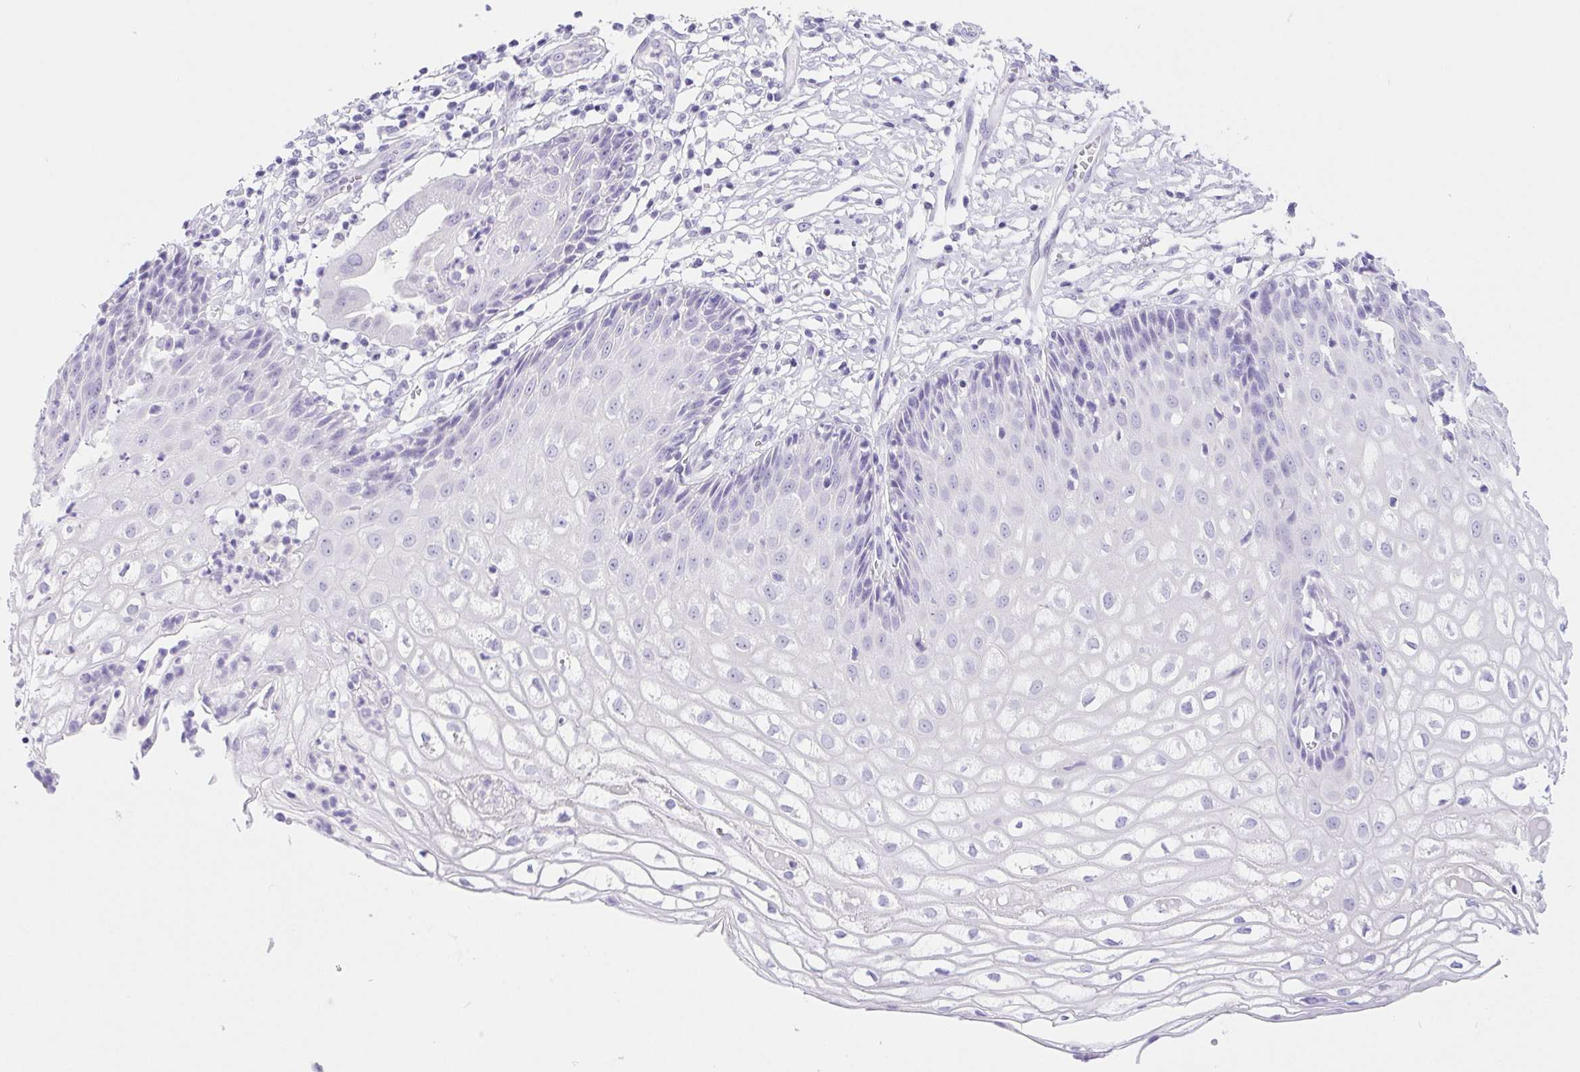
{"staining": {"intensity": "negative", "quantity": "none", "location": "none"}, "tissue": "cervix", "cell_type": "Glandular cells", "image_type": "normal", "snomed": [{"axis": "morphology", "description": "Normal tissue, NOS"}, {"axis": "topography", "description": "Cervix"}], "caption": "Immunohistochemistry image of unremarkable cervix: cervix stained with DAB exhibits no significant protein positivity in glandular cells.", "gene": "PNLIP", "patient": {"sex": "female", "age": 36}}